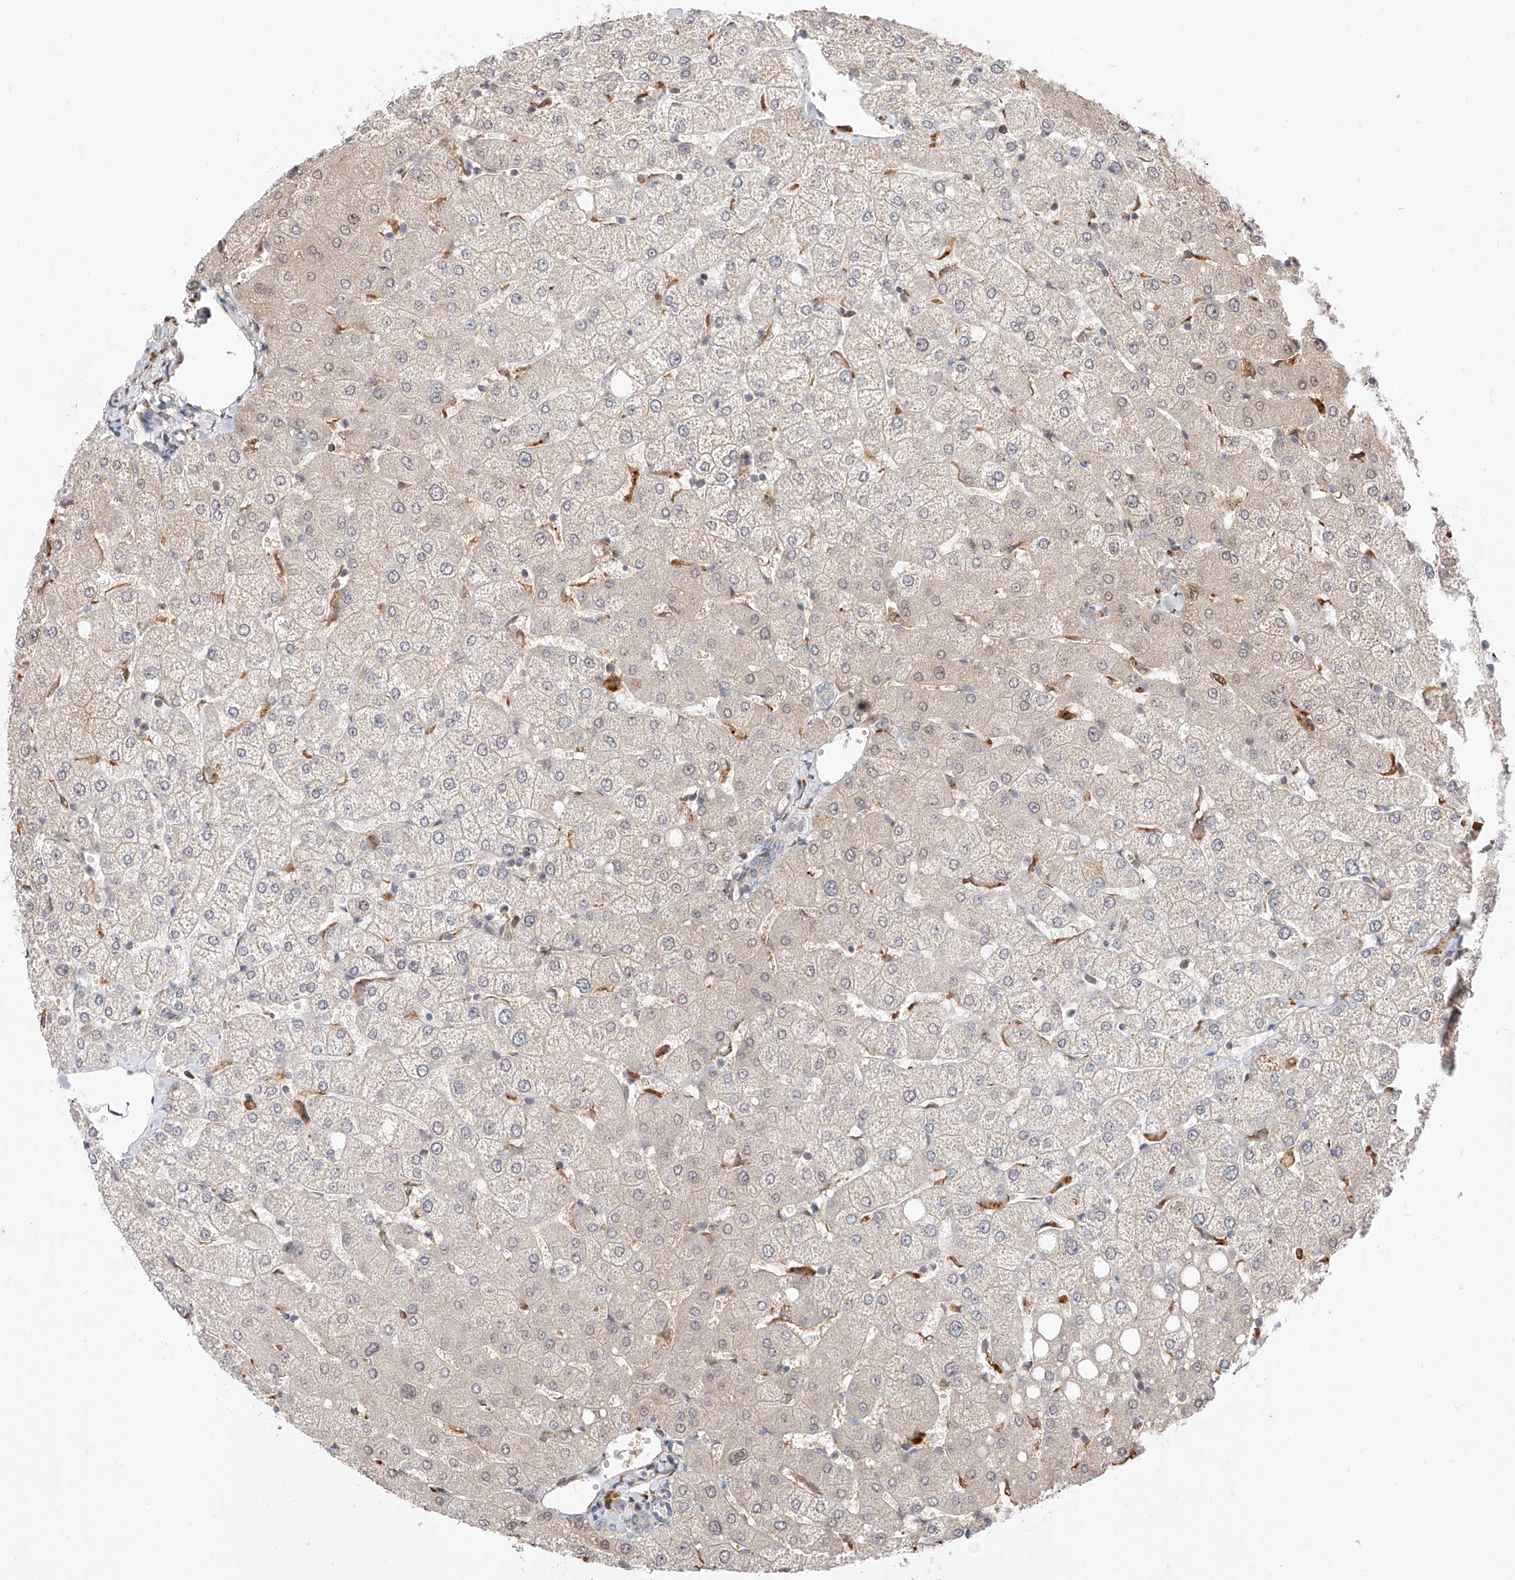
{"staining": {"intensity": "negative", "quantity": "none", "location": "none"}, "tissue": "liver", "cell_type": "Cholangiocytes", "image_type": "normal", "snomed": [{"axis": "morphology", "description": "Normal tissue, NOS"}, {"axis": "topography", "description": "Liver"}], "caption": "This is an immunohistochemistry (IHC) micrograph of benign liver. There is no expression in cholangiocytes.", "gene": "DIRAS3", "patient": {"sex": "female", "age": 54}}